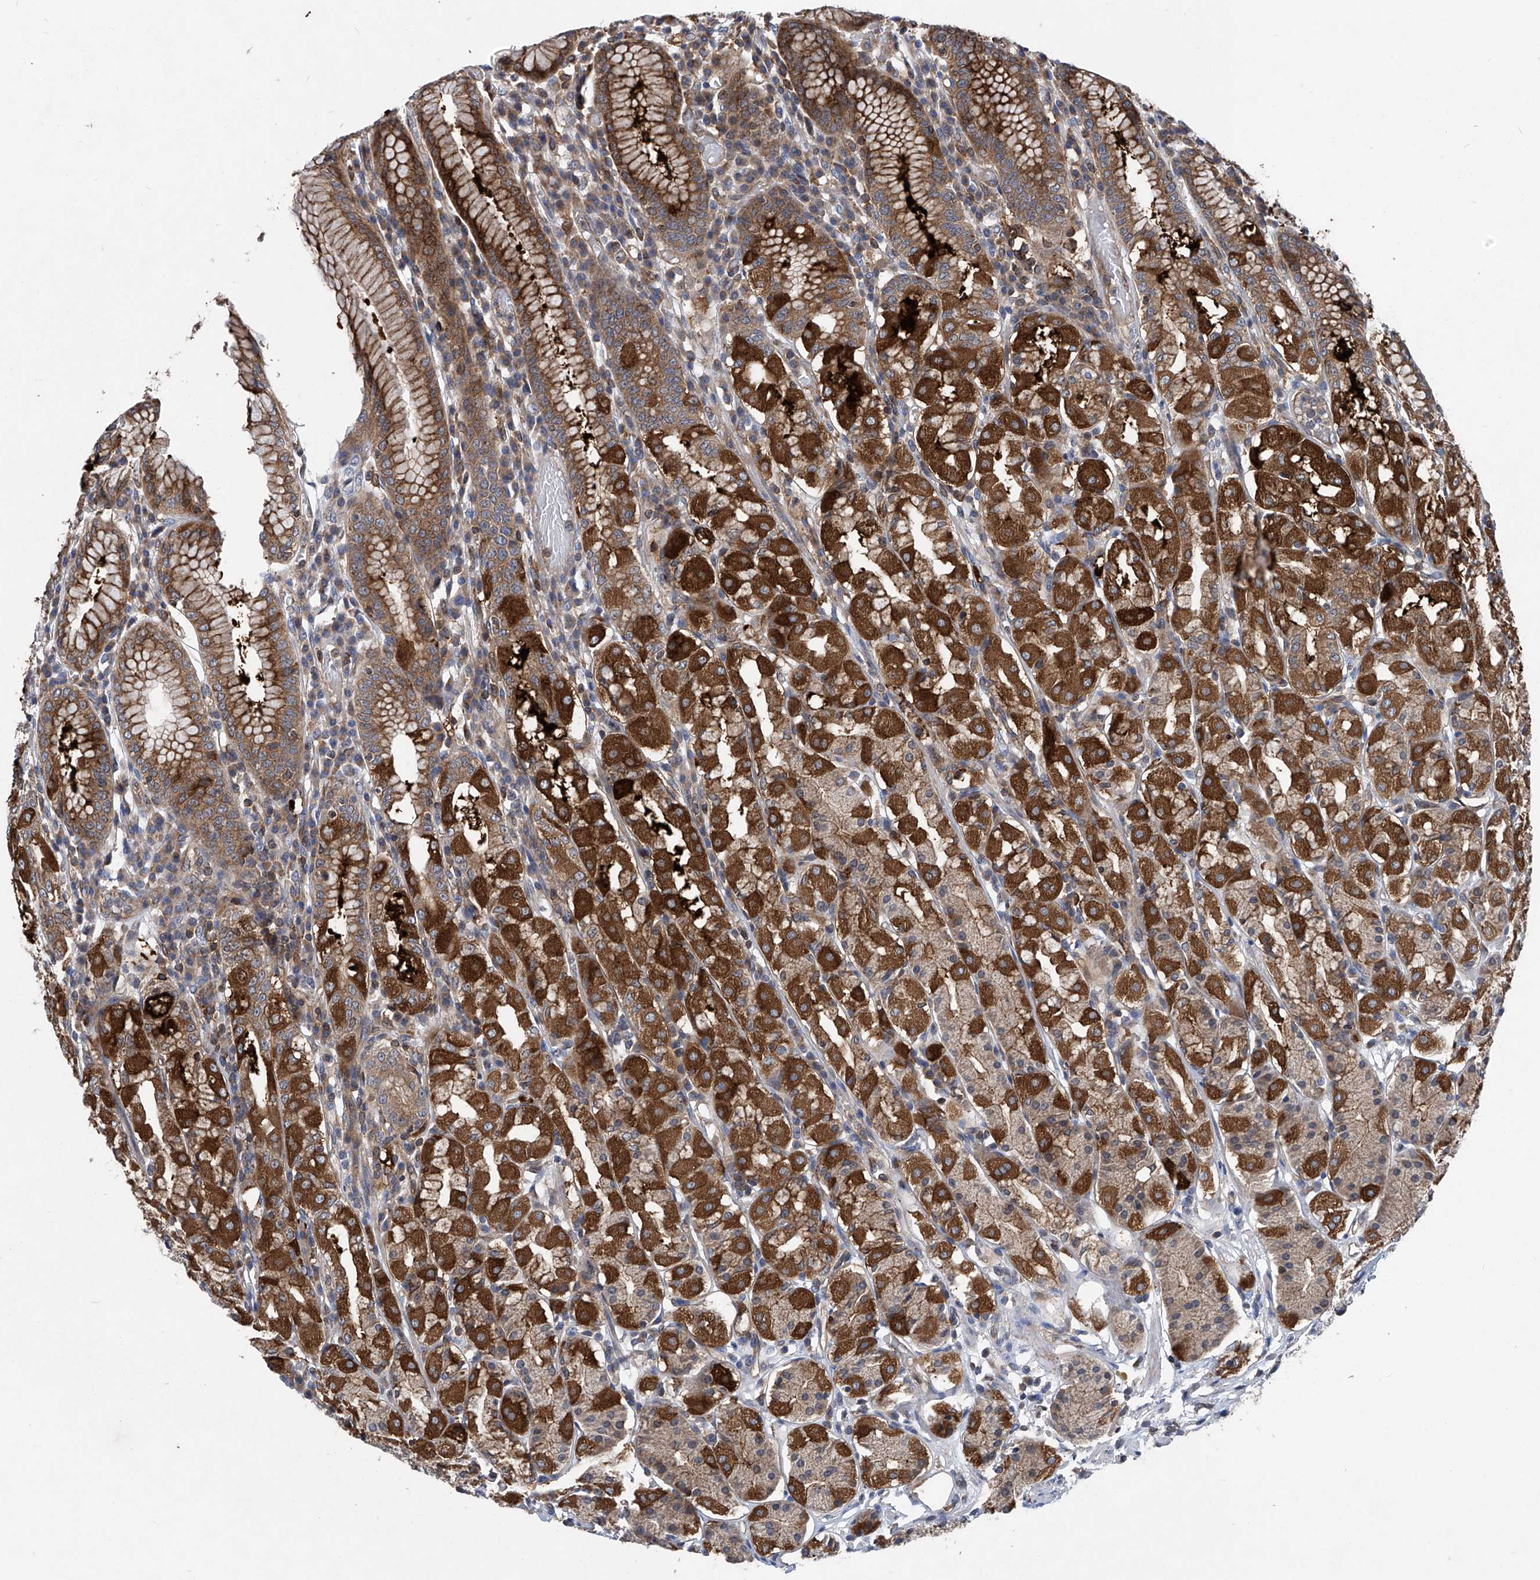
{"staining": {"intensity": "strong", "quantity": ">75%", "location": "cytoplasmic/membranous"}, "tissue": "stomach", "cell_type": "Glandular cells", "image_type": "normal", "snomed": [{"axis": "morphology", "description": "Normal tissue, NOS"}, {"axis": "topography", "description": "Stomach"}, {"axis": "topography", "description": "Stomach, lower"}], "caption": "Immunohistochemical staining of normal human stomach displays high levels of strong cytoplasmic/membranous positivity in about >75% of glandular cells. (DAB (3,3'-diaminobenzidine) = brown stain, brightfield microscopy at high magnification).", "gene": "TRIM38", "patient": {"sex": "female", "age": 56}}